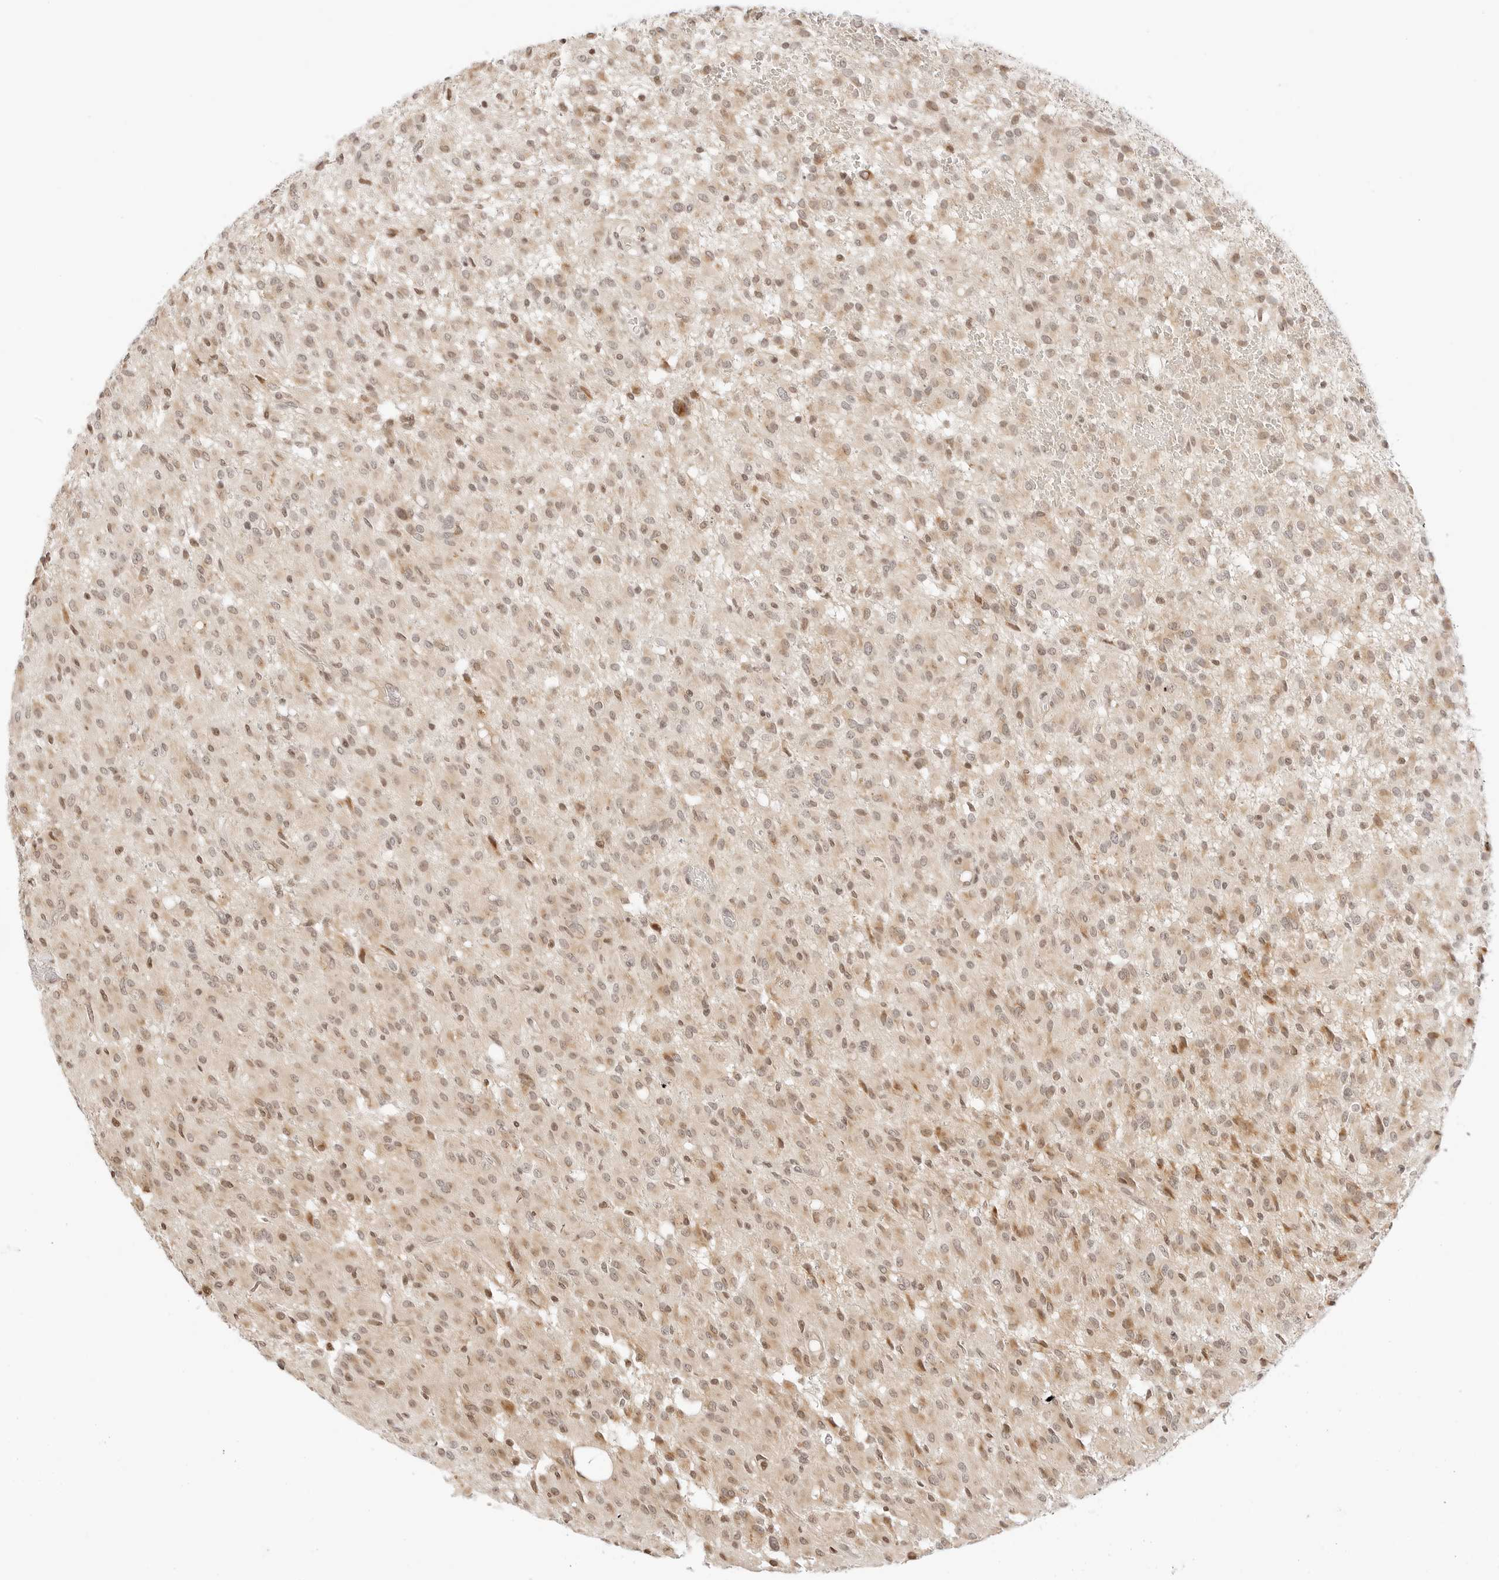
{"staining": {"intensity": "weak", "quantity": "25%-75%", "location": "nuclear"}, "tissue": "glioma", "cell_type": "Tumor cells", "image_type": "cancer", "snomed": [{"axis": "morphology", "description": "Glioma, malignant, High grade"}, {"axis": "topography", "description": "Brain"}], "caption": "Weak nuclear protein staining is appreciated in about 25%-75% of tumor cells in glioma.", "gene": "RPS6KL1", "patient": {"sex": "female", "age": 59}}